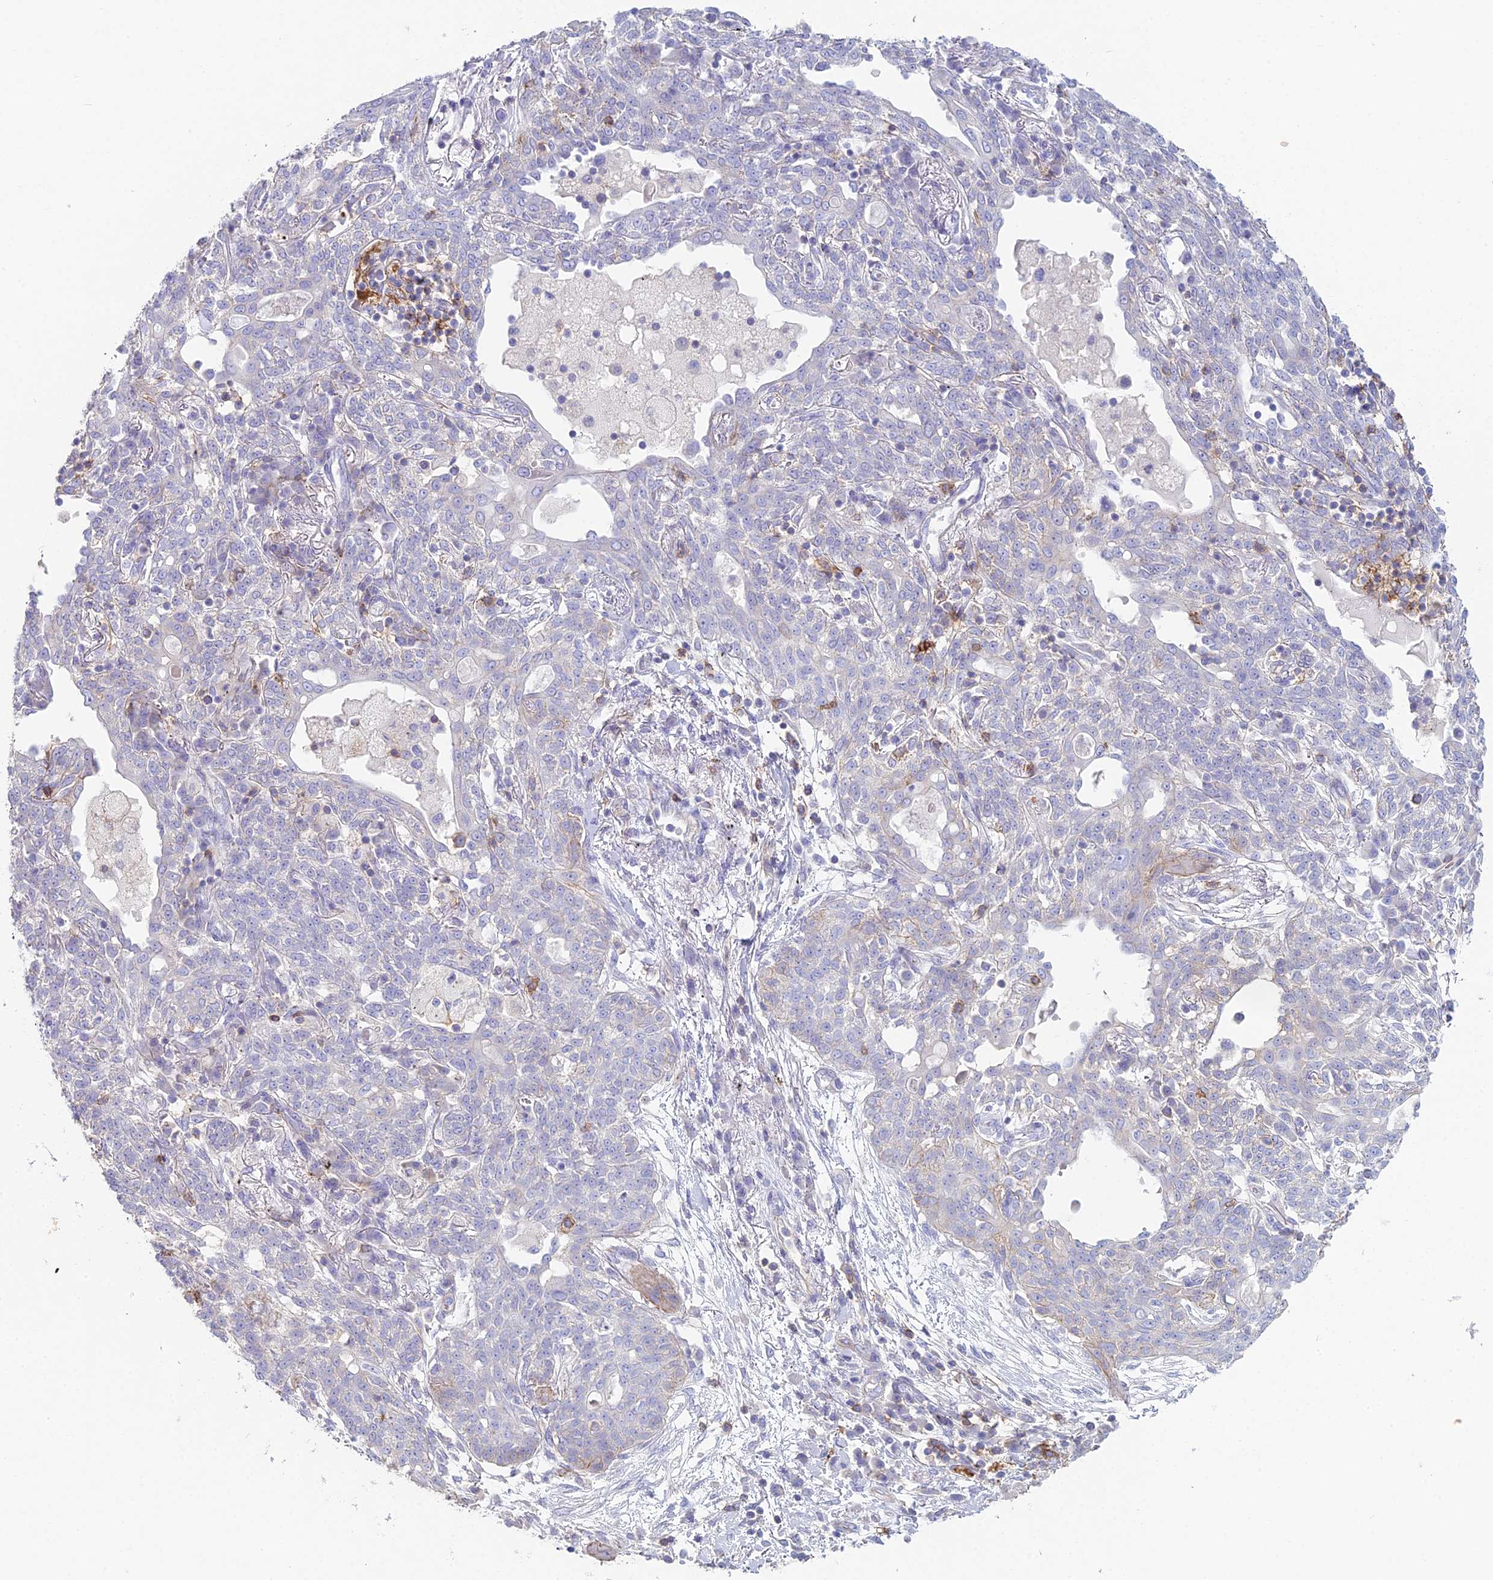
{"staining": {"intensity": "negative", "quantity": "none", "location": "none"}, "tissue": "lung cancer", "cell_type": "Tumor cells", "image_type": "cancer", "snomed": [{"axis": "morphology", "description": "Squamous cell carcinoma, NOS"}, {"axis": "topography", "description": "Lung"}], "caption": "The immunohistochemistry (IHC) image has no significant positivity in tumor cells of squamous cell carcinoma (lung) tissue.", "gene": "NCAM1", "patient": {"sex": "female", "age": 70}}